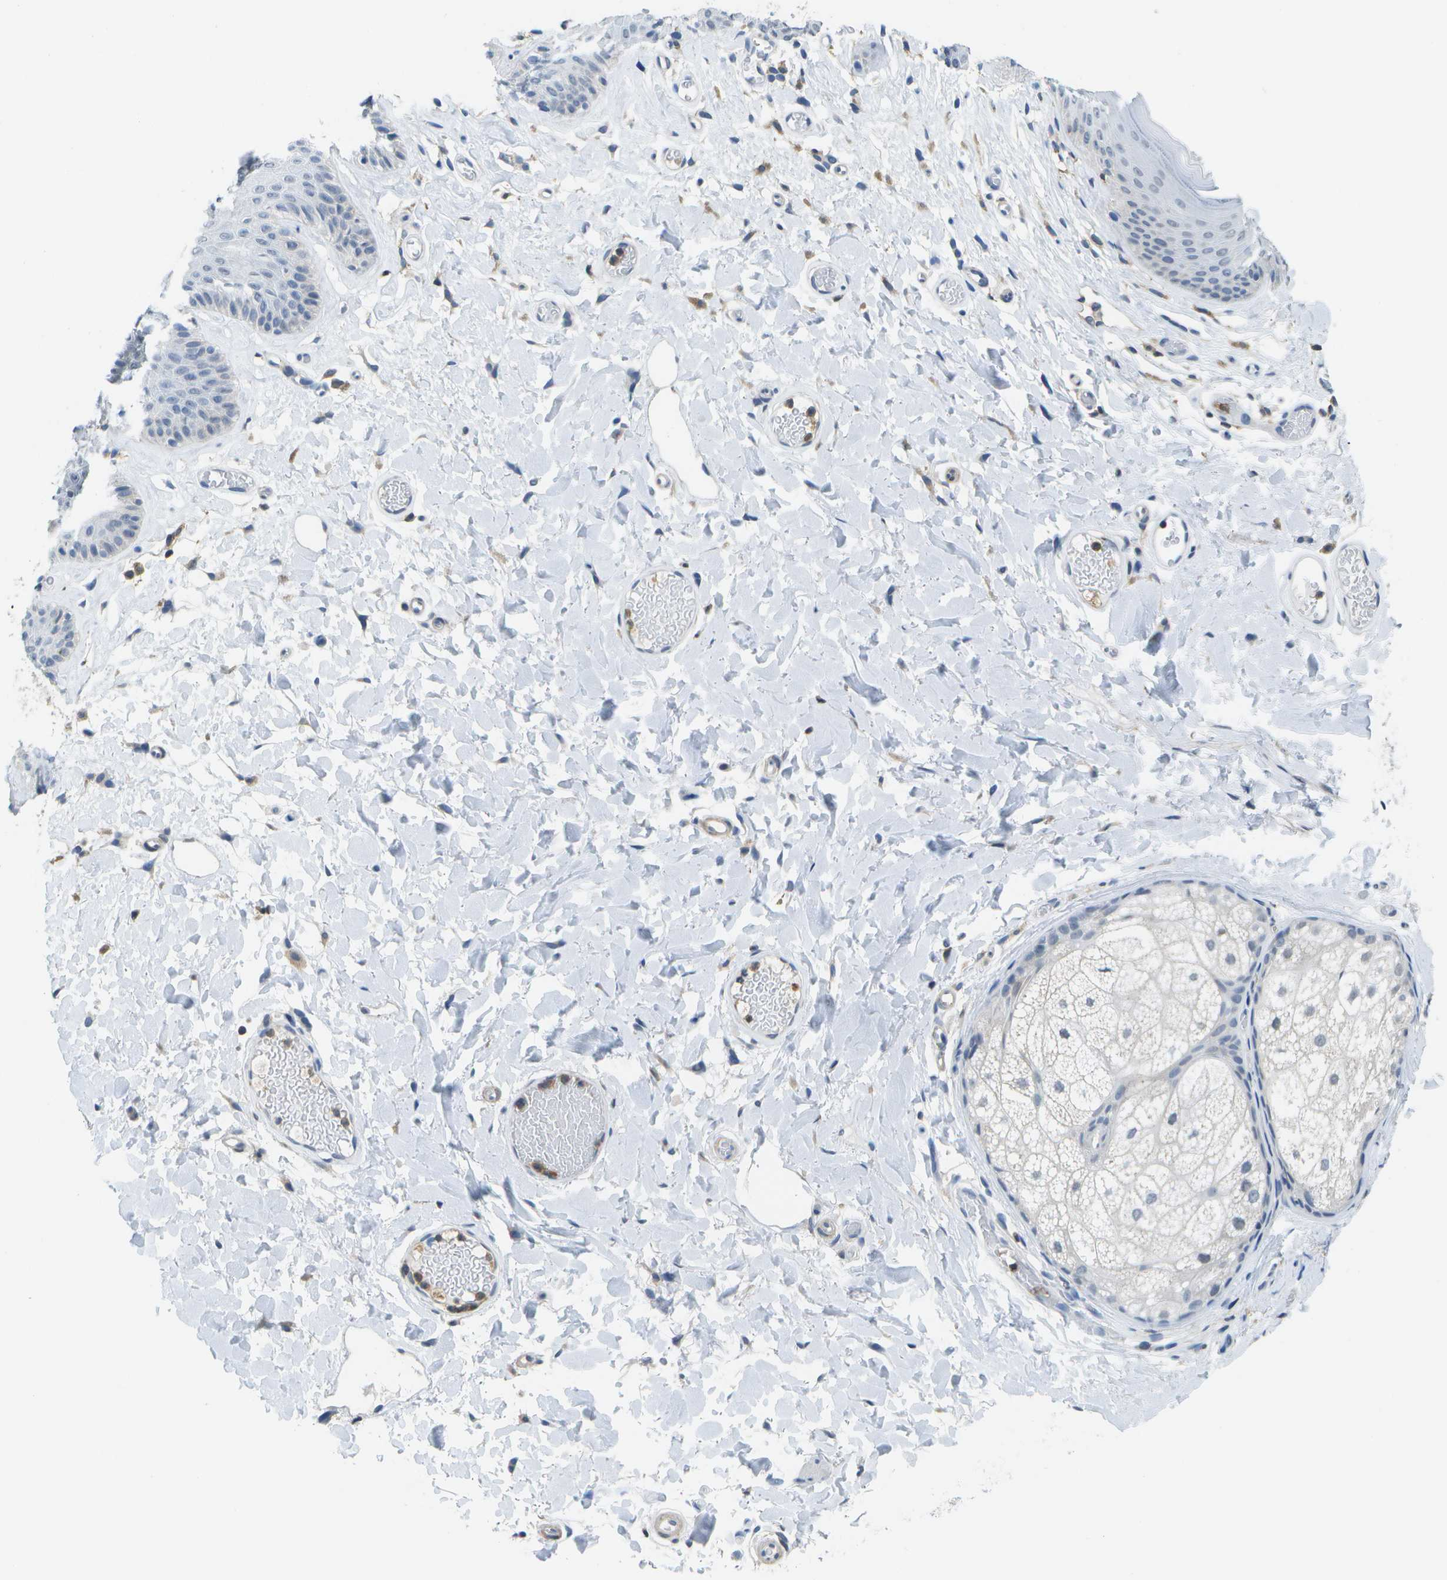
{"staining": {"intensity": "negative", "quantity": "none", "location": "none"}, "tissue": "skin", "cell_type": "Epidermal cells", "image_type": "normal", "snomed": [{"axis": "morphology", "description": "Normal tissue, NOS"}, {"axis": "topography", "description": "Vulva"}], "caption": "Immunohistochemistry photomicrograph of benign skin: skin stained with DAB (3,3'-diaminobenzidine) shows no significant protein expression in epidermal cells. (DAB IHC with hematoxylin counter stain).", "gene": "RCSD1", "patient": {"sex": "female", "age": 73}}